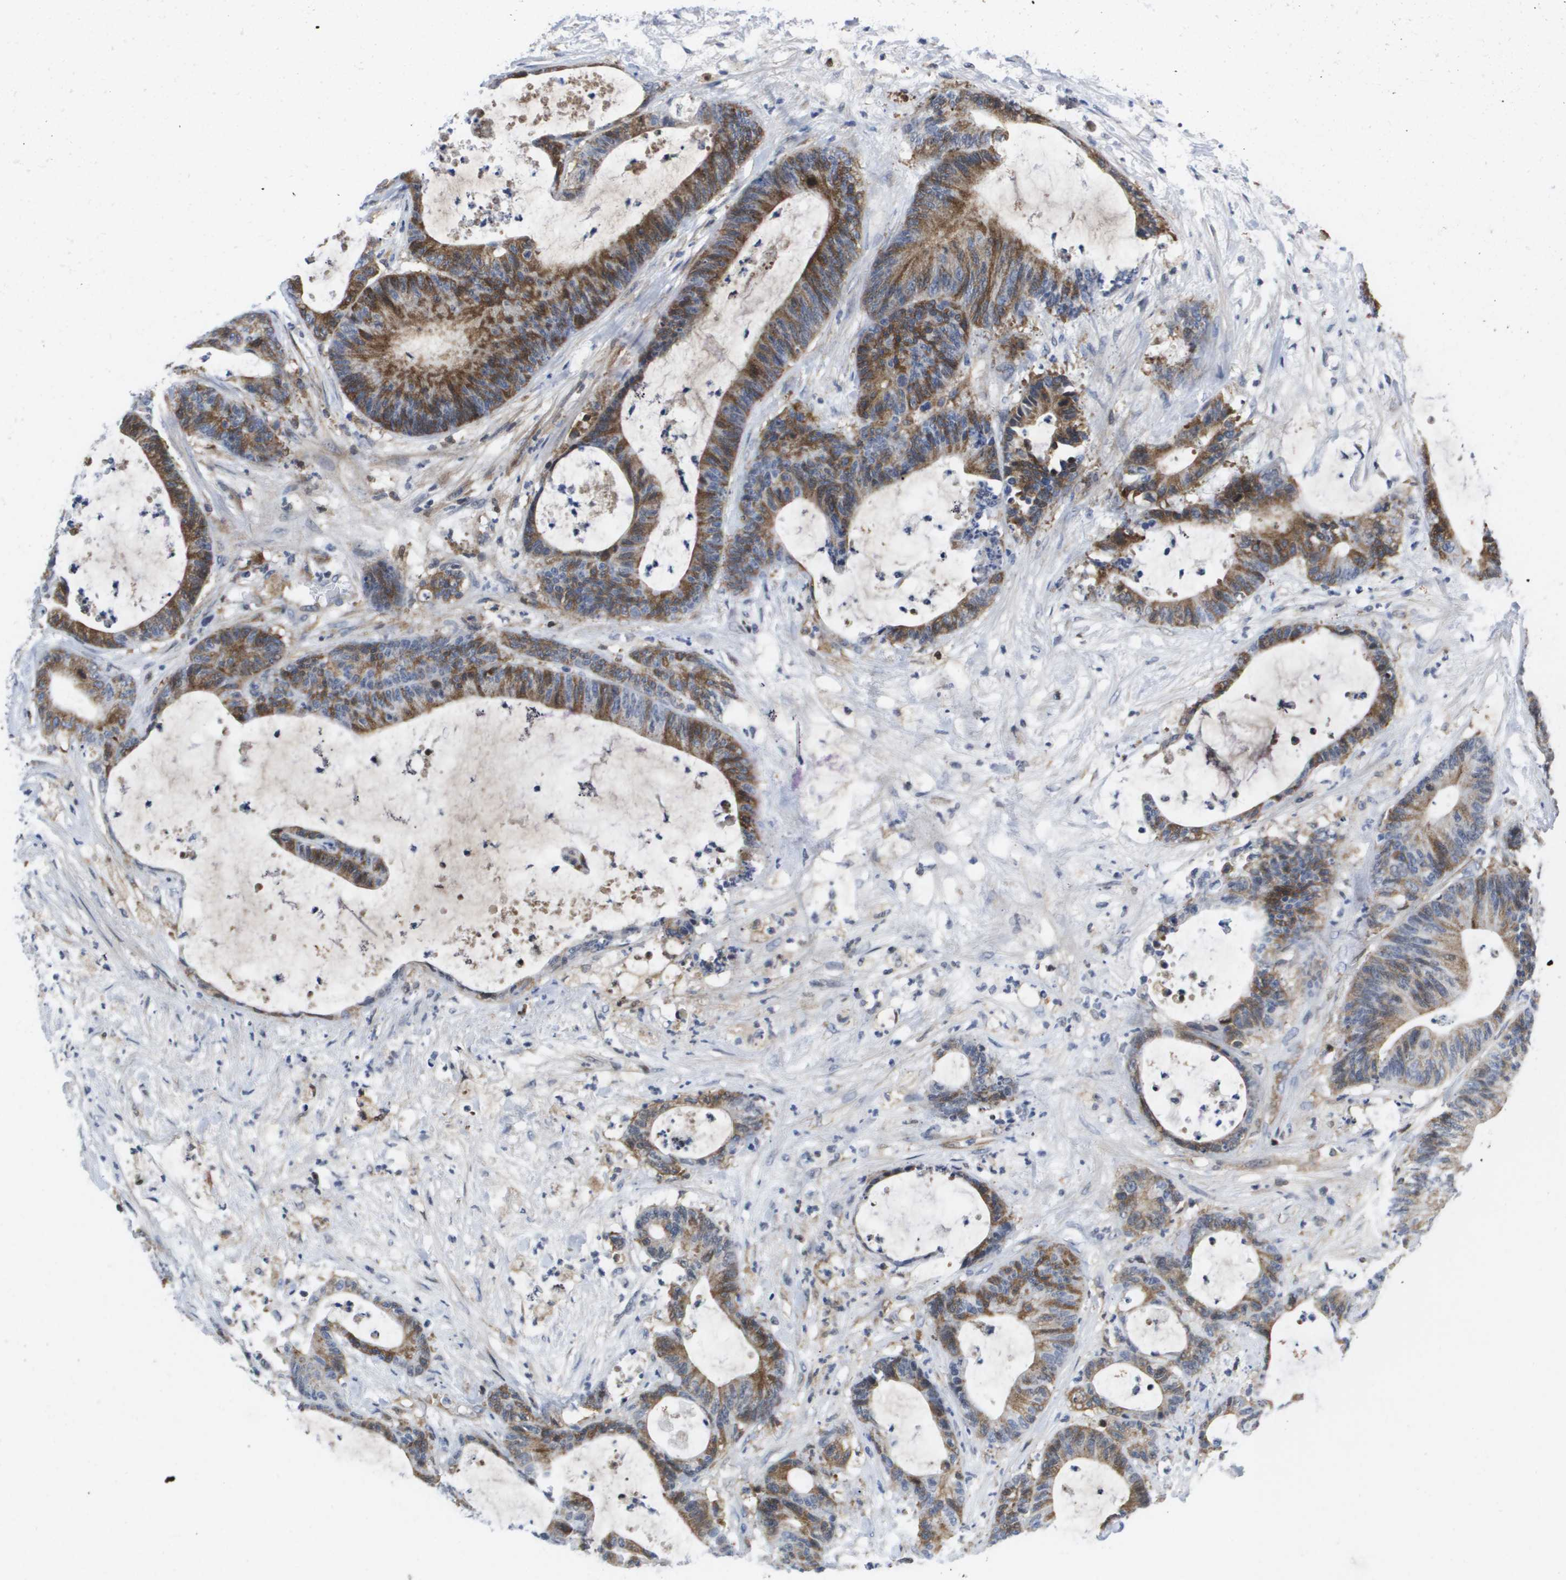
{"staining": {"intensity": "moderate", "quantity": ">75%", "location": "cytoplasmic/membranous"}, "tissue": "colorectal cancer", "cell_type": "Tumor cells", "image_type": "cancer", "snomed": [{"axis": "morphology", "description": "Adenocarcinoma, NOS"}, {"axis": "topography", "description": "Colon"}], "caption": "Moderate cytoplasmic/membranous staining is appreciated in about >75% of tumor cells in colorectal cancer (adenocarcinoma). (DAB (3,3'-diaminobenzidine) IHC with brightfield microscopy, high magnification).", "gene": "SERPINC1", "patient": {"sex": "female", "age": 84}}